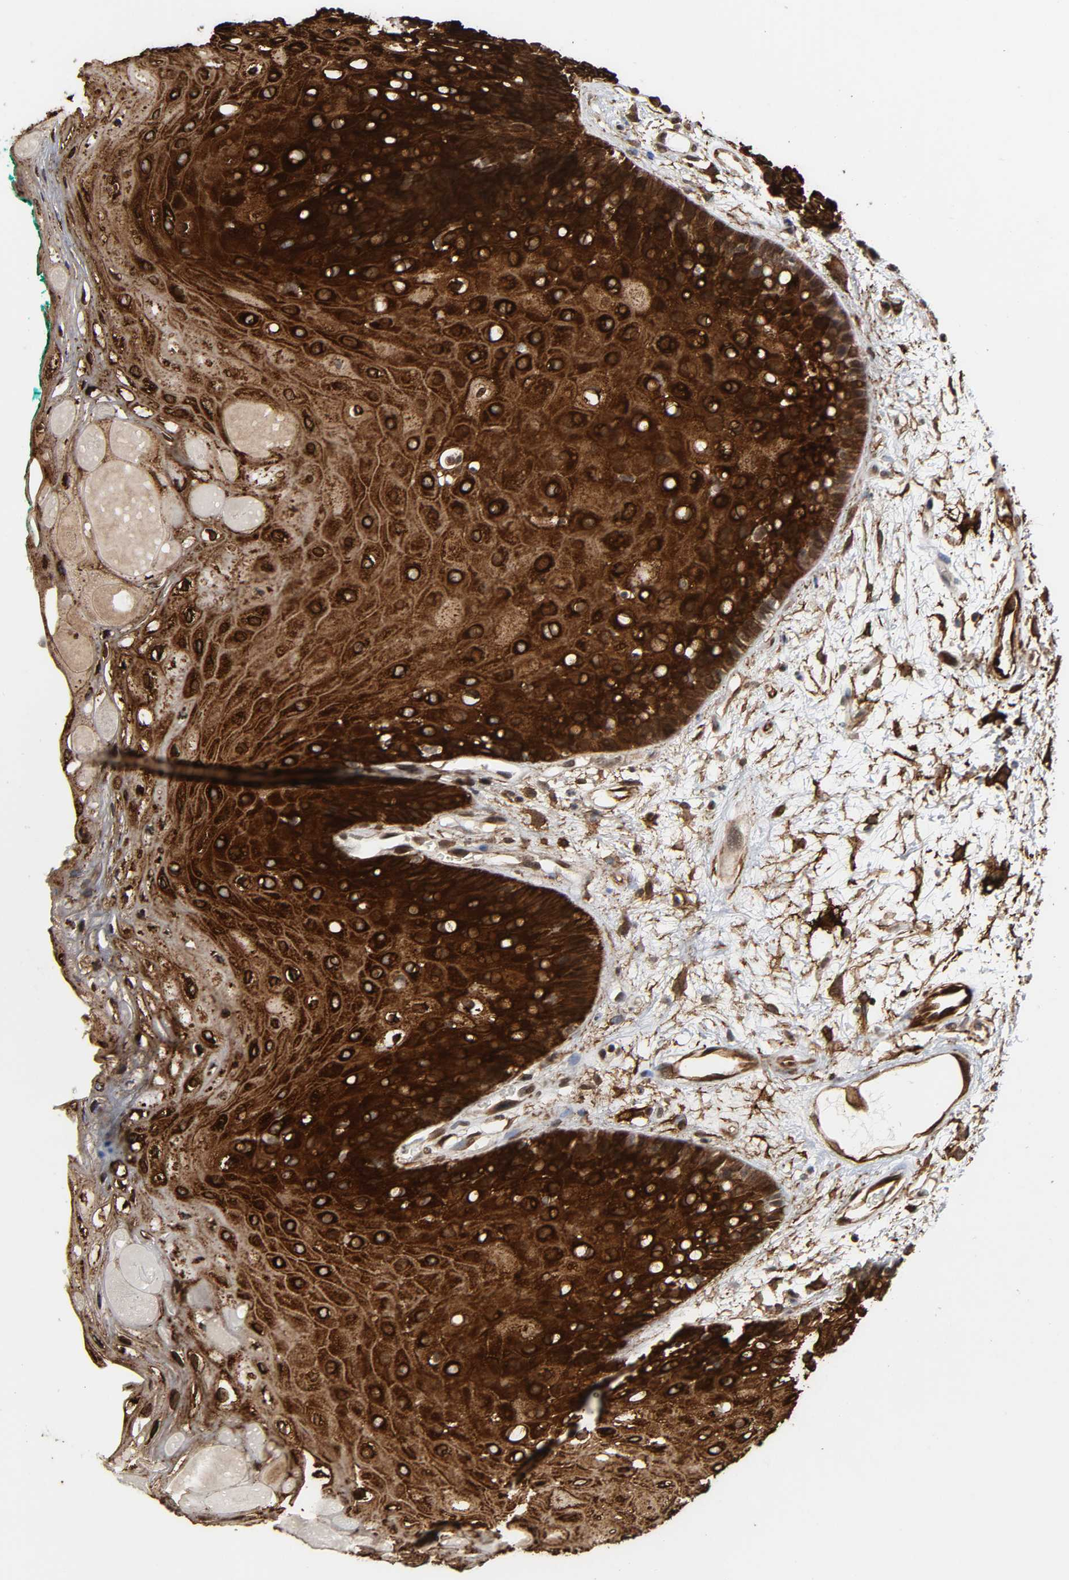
{"staining": {"intensity": "strong", "quantity": ">75%", "location": "cytoplasmic/membranous"}, "tissue": "oral mucosa", "cell_type": "Squamous epithelial cells", "image_type": "normal", "snomed": [{"axis": "morphology", "description": "Normal tissue, NOS"}, {"axis": "morphology", "description": "Squamous cell carcinoma, NOS"}, {"axis": "topography", "description": "Skeletal muscle"}, {"axis": "topography", "description": "Oral tissue"}, {"axis": "topography", "description": "Head-Neck"}], "caption": "Immunohistochemical staining of normal human oral mucosa reveals >75% levels of strong cytoplasmic/membranous protein expression in approximately >75% of squamous epithelial cells.", "gene": "AHNAK2", "patient": {"sex": "female", "age": 84}}